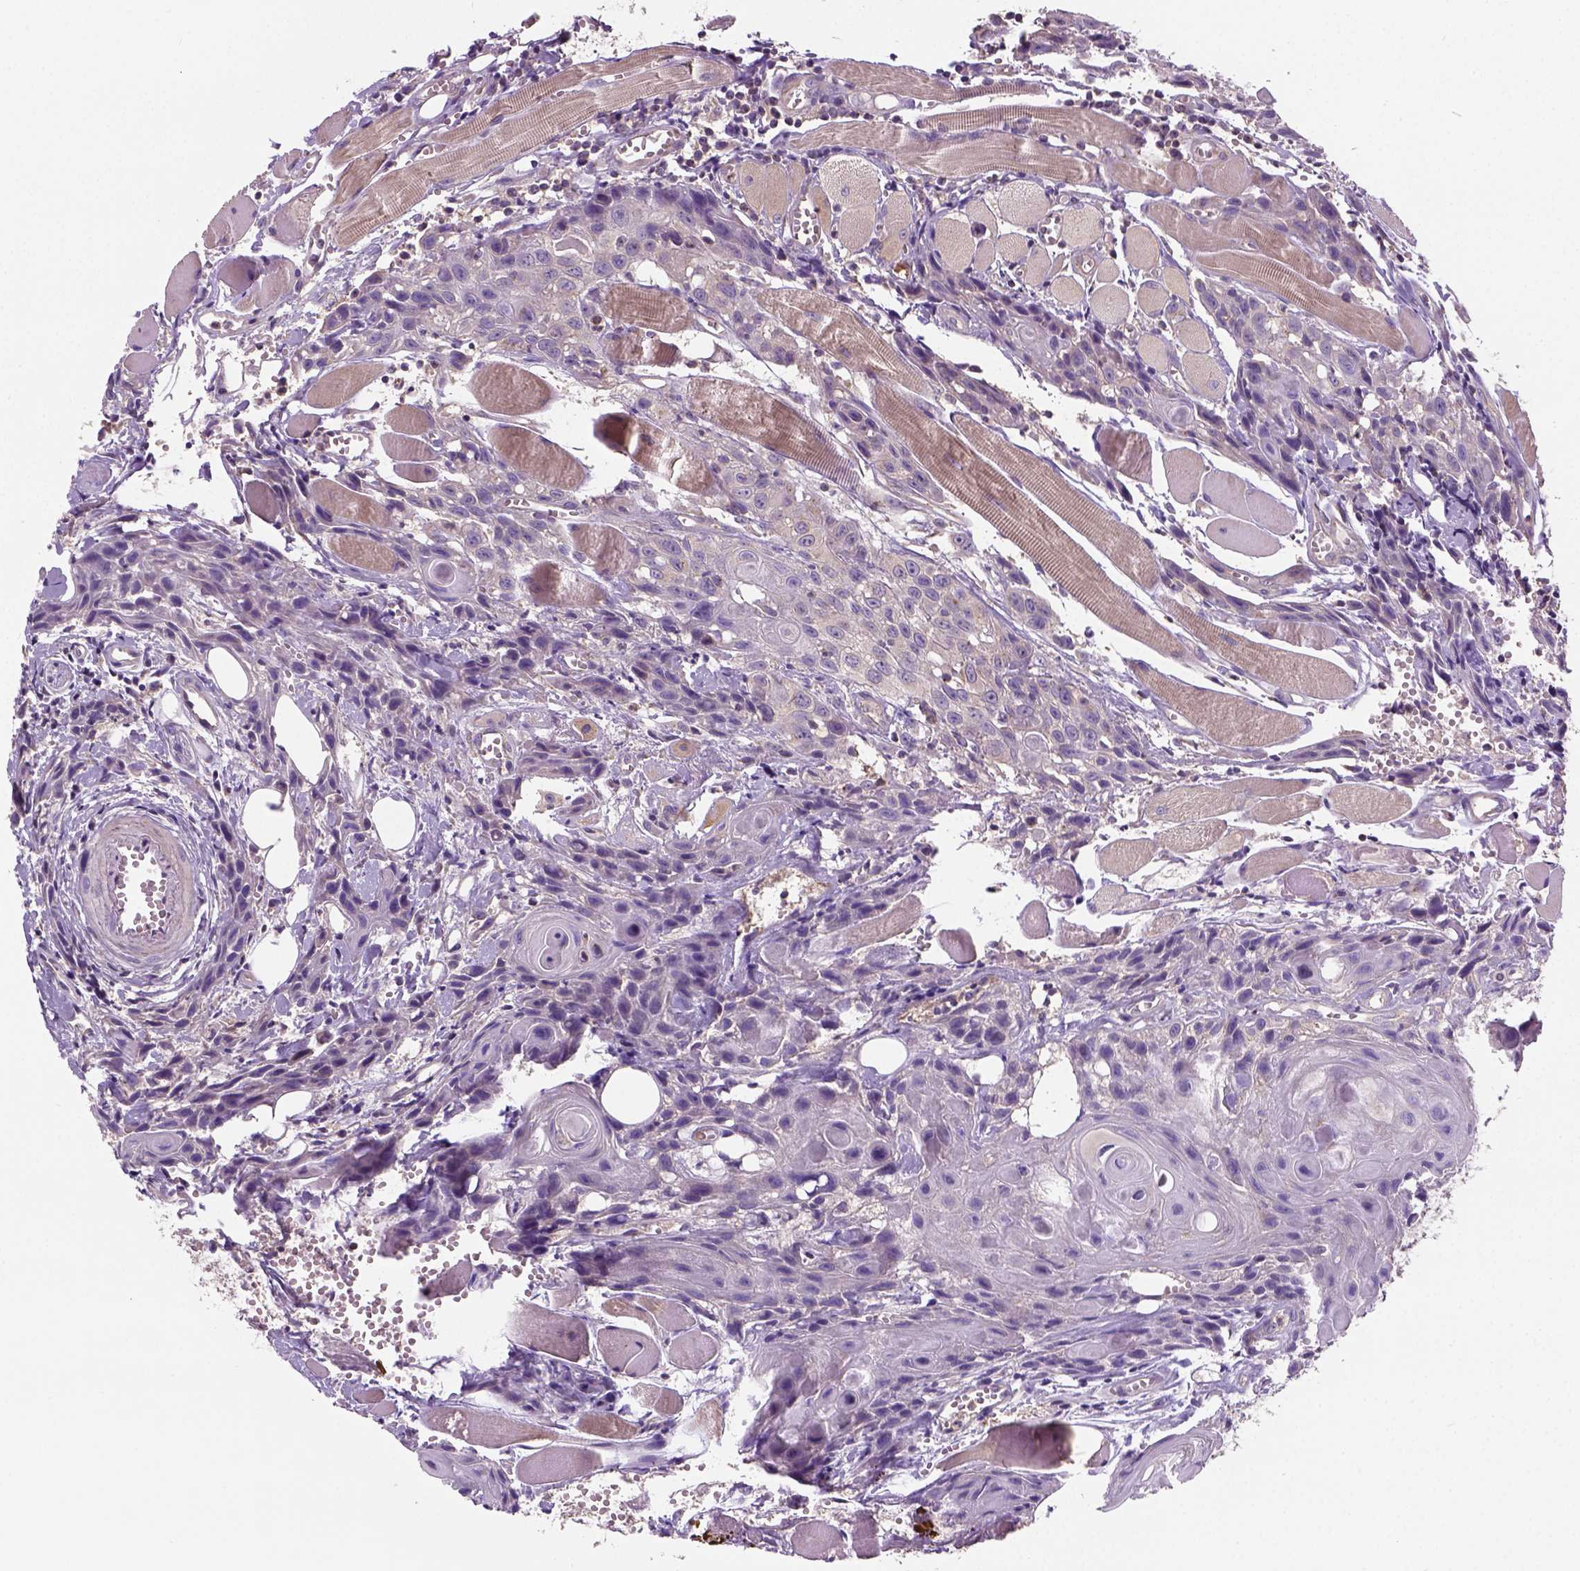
{"staining": {"intensity": "weak", "quantity": "25%-75%", "location": "cytoplasmic/membranous"}, "tissue": "head and neck cancer", "cell_type": "Tumor cells", "image_type": "cancer", "snomed": [{"axis": "morphology", "description": "Squamous cell carcinoma, NOS"}, {"axis": "topography", "description": "Oral tissue"}, {"axis": "topography", "description": "Head-Neck"}], "caption": "This is a histology image of IHC staining of squamous cell carcinoma (head and neck), which shows weak expression in the cytoplasmic/membranous of tumor cells.", "gene": "CRACR2A", "patient": {"sex": "male", "age": 58}}